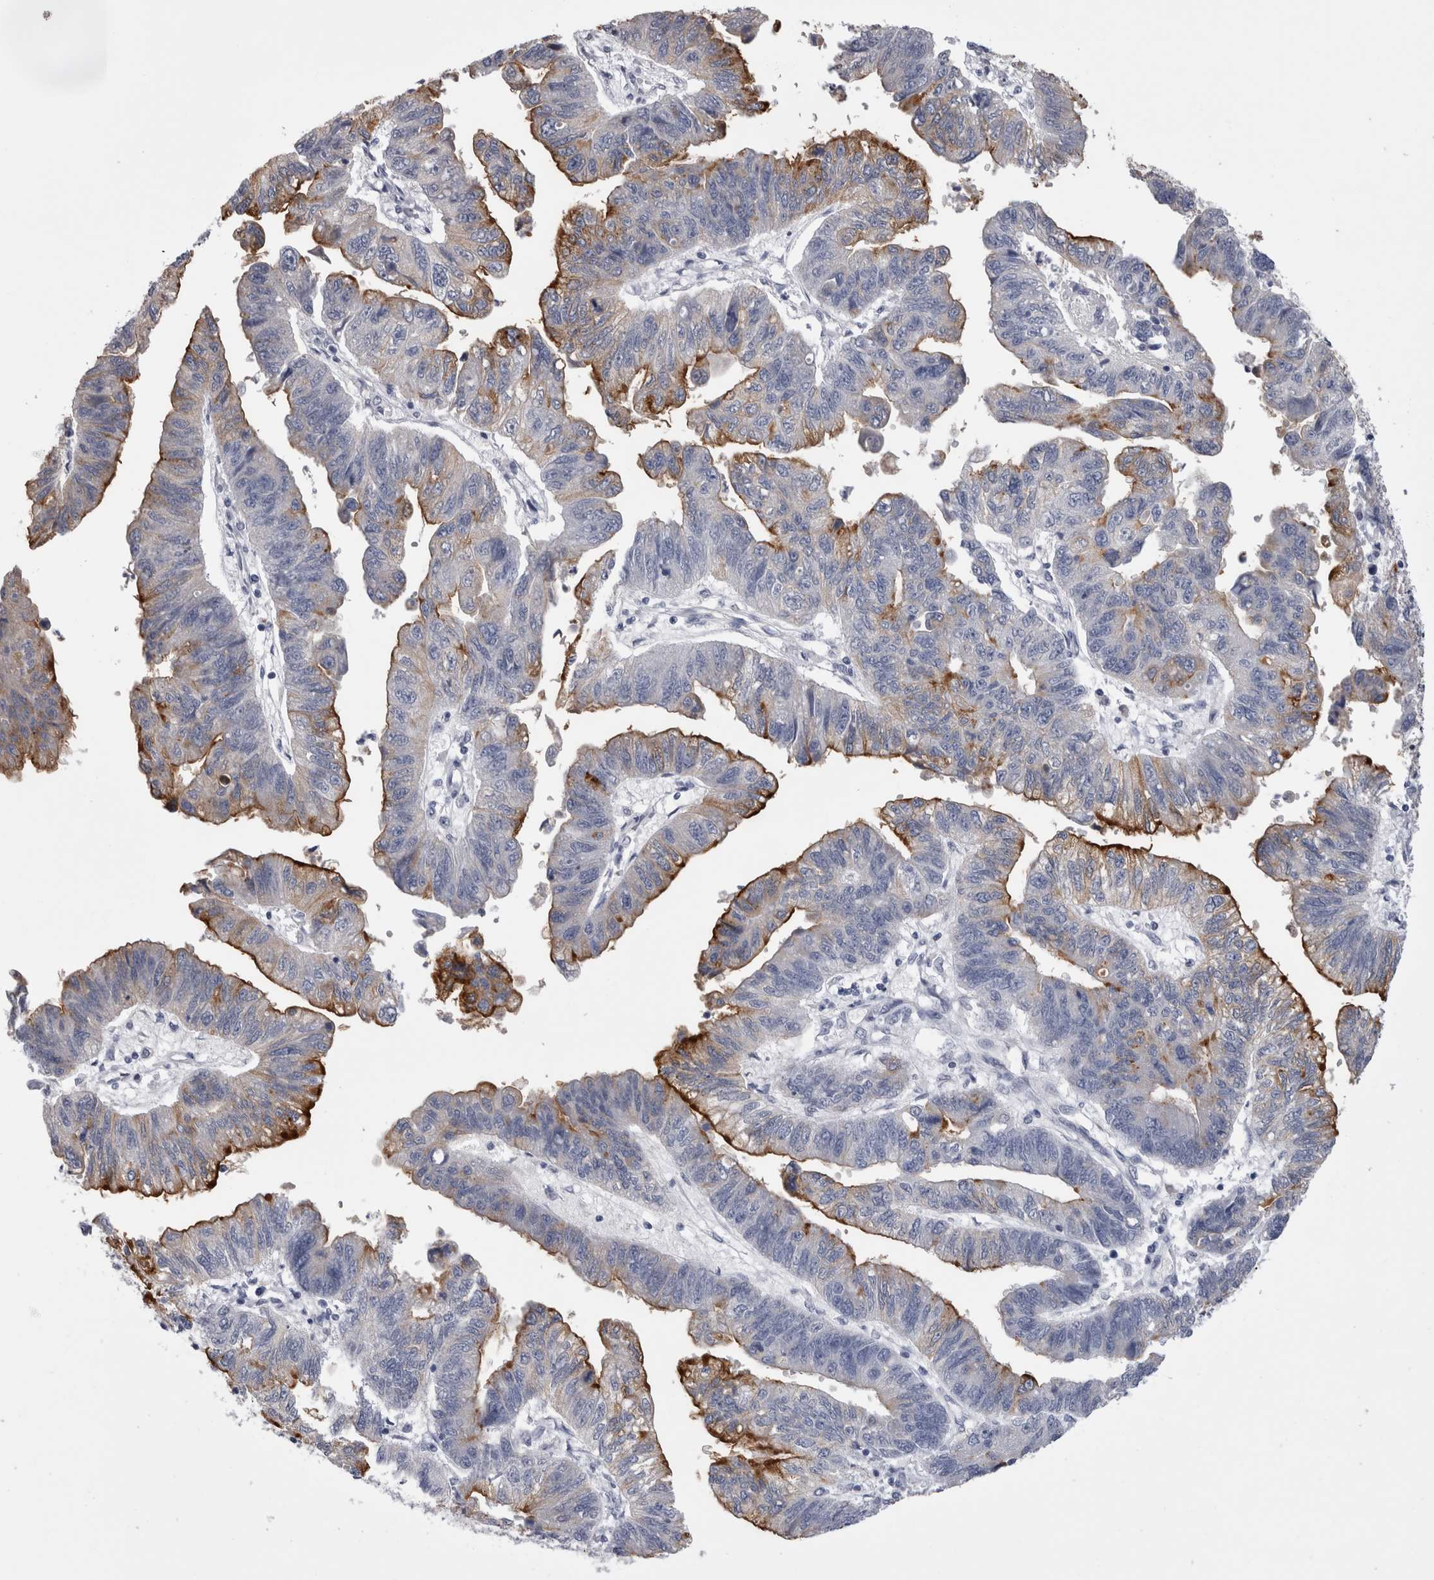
{"staining": {"intensity": "strong", "quantity": "25%-75%", "location": "cytoplasmic/membranous"}, "tissue": "stomach cancer", "cell_type": "Tumor cells", "image_type": "cancer", "snomed": [{"axis": "morphology", "description": "Adenocarcinoma, NOS"}, {"axis": "topography", "description": "Stomach"}], "caption": "This is an image of IHC staining of stomach cancer (adenocarcinoma), which shows strong positivity in the cytoplasmic/membranous of tumor cells.", "gene": "CDHR5", "patient": {"sex": "male", "age": 59}}